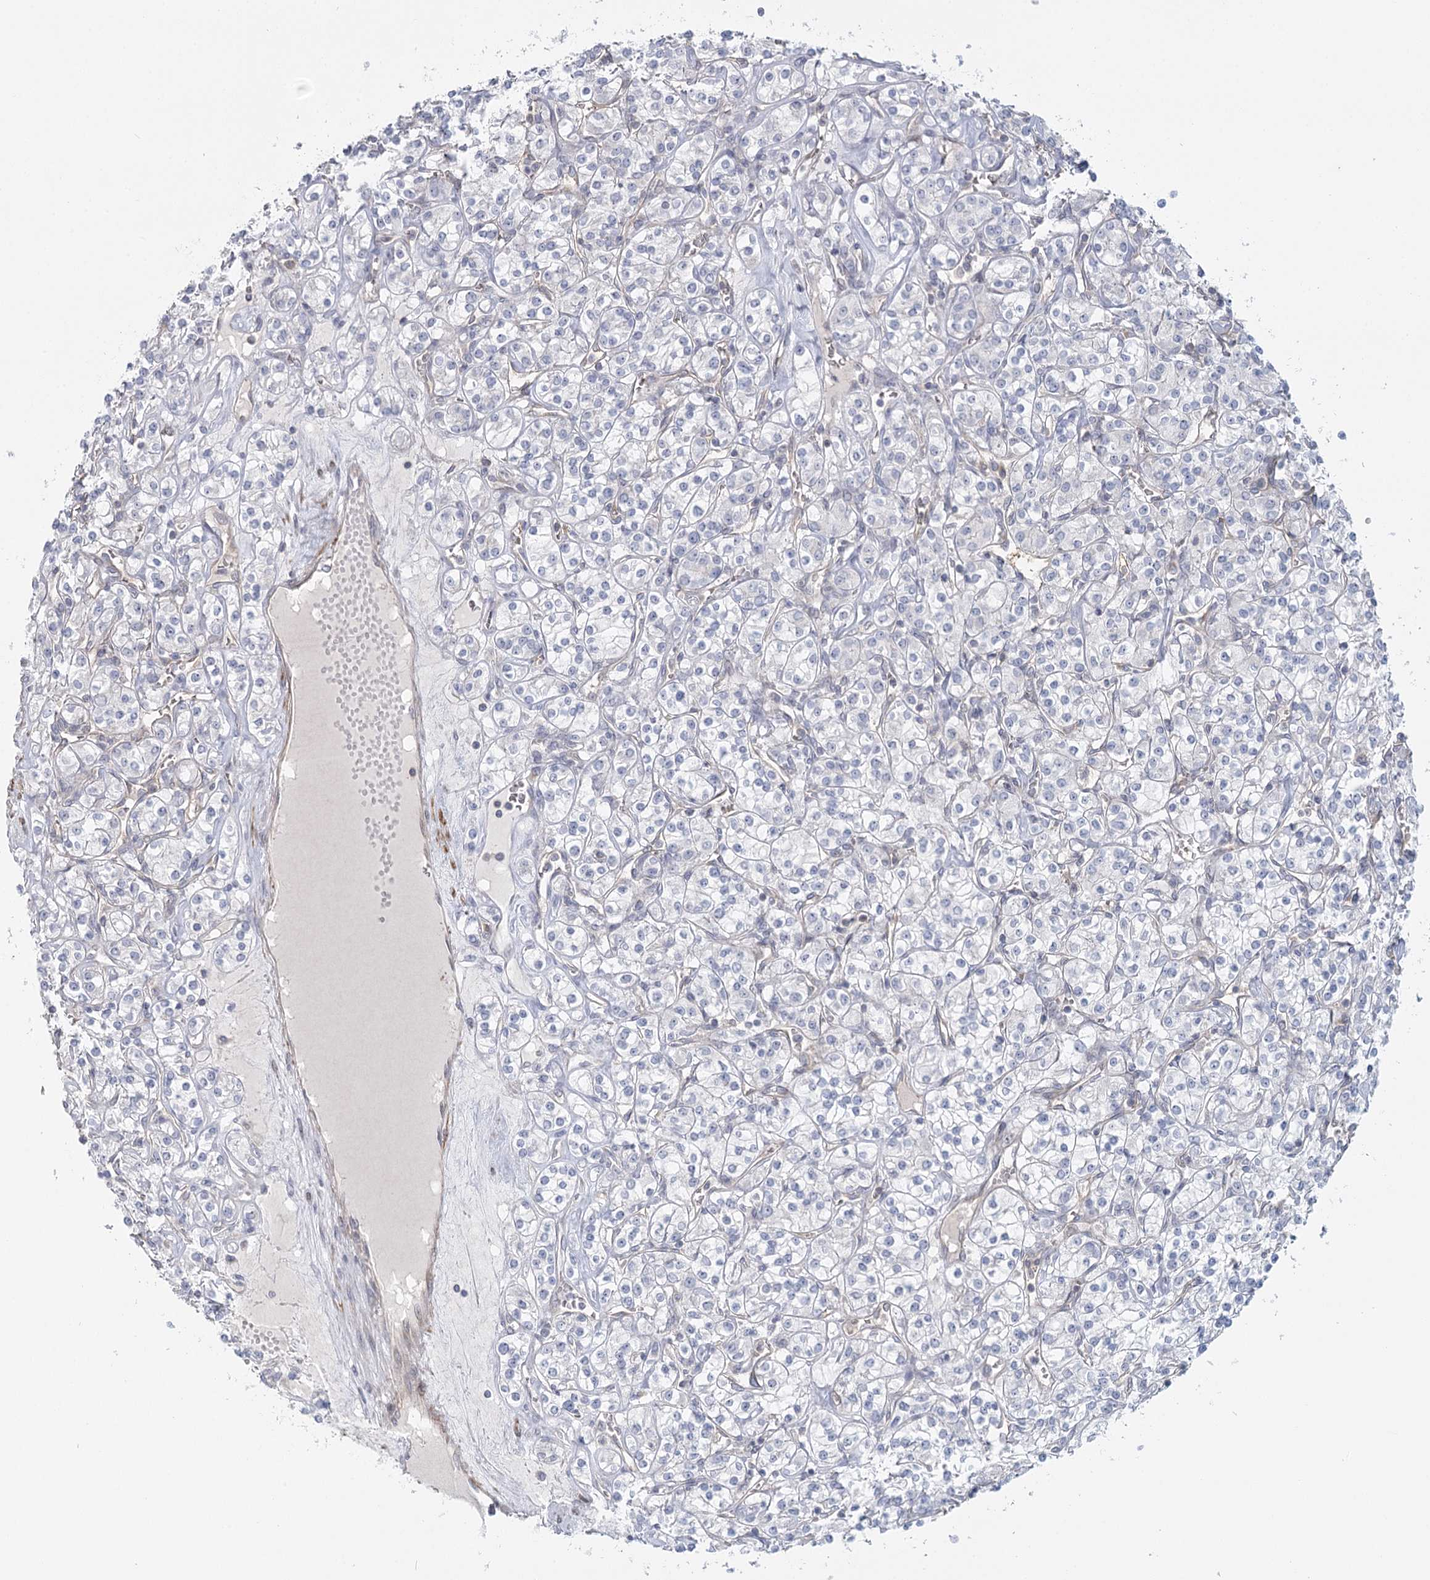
{"staining": {"intensity": "negative", "quantity": "none", "location": "none"}, "tissue": "renal cancer", "cell_type": "Tumor cells", "image_type": "cancer", "snomed": [{"axis": "morphology", "description": "Adenocarcinoma, NOS"}, {"axis": "topography", "description": "Kidney"}], "caption": "This image is of adenocarcinoma (renal) stained with immunohistochemistry (IHC) to label a protein in brown with the nuclei are counter-stained blue. There is no staining in tumor cells. (DAB (3,3'-diaminobenzidine) immunohistochemistry (IHC), high magnification).", "gene": "USP11", "patient": {"sex": "male", "age": 77}}